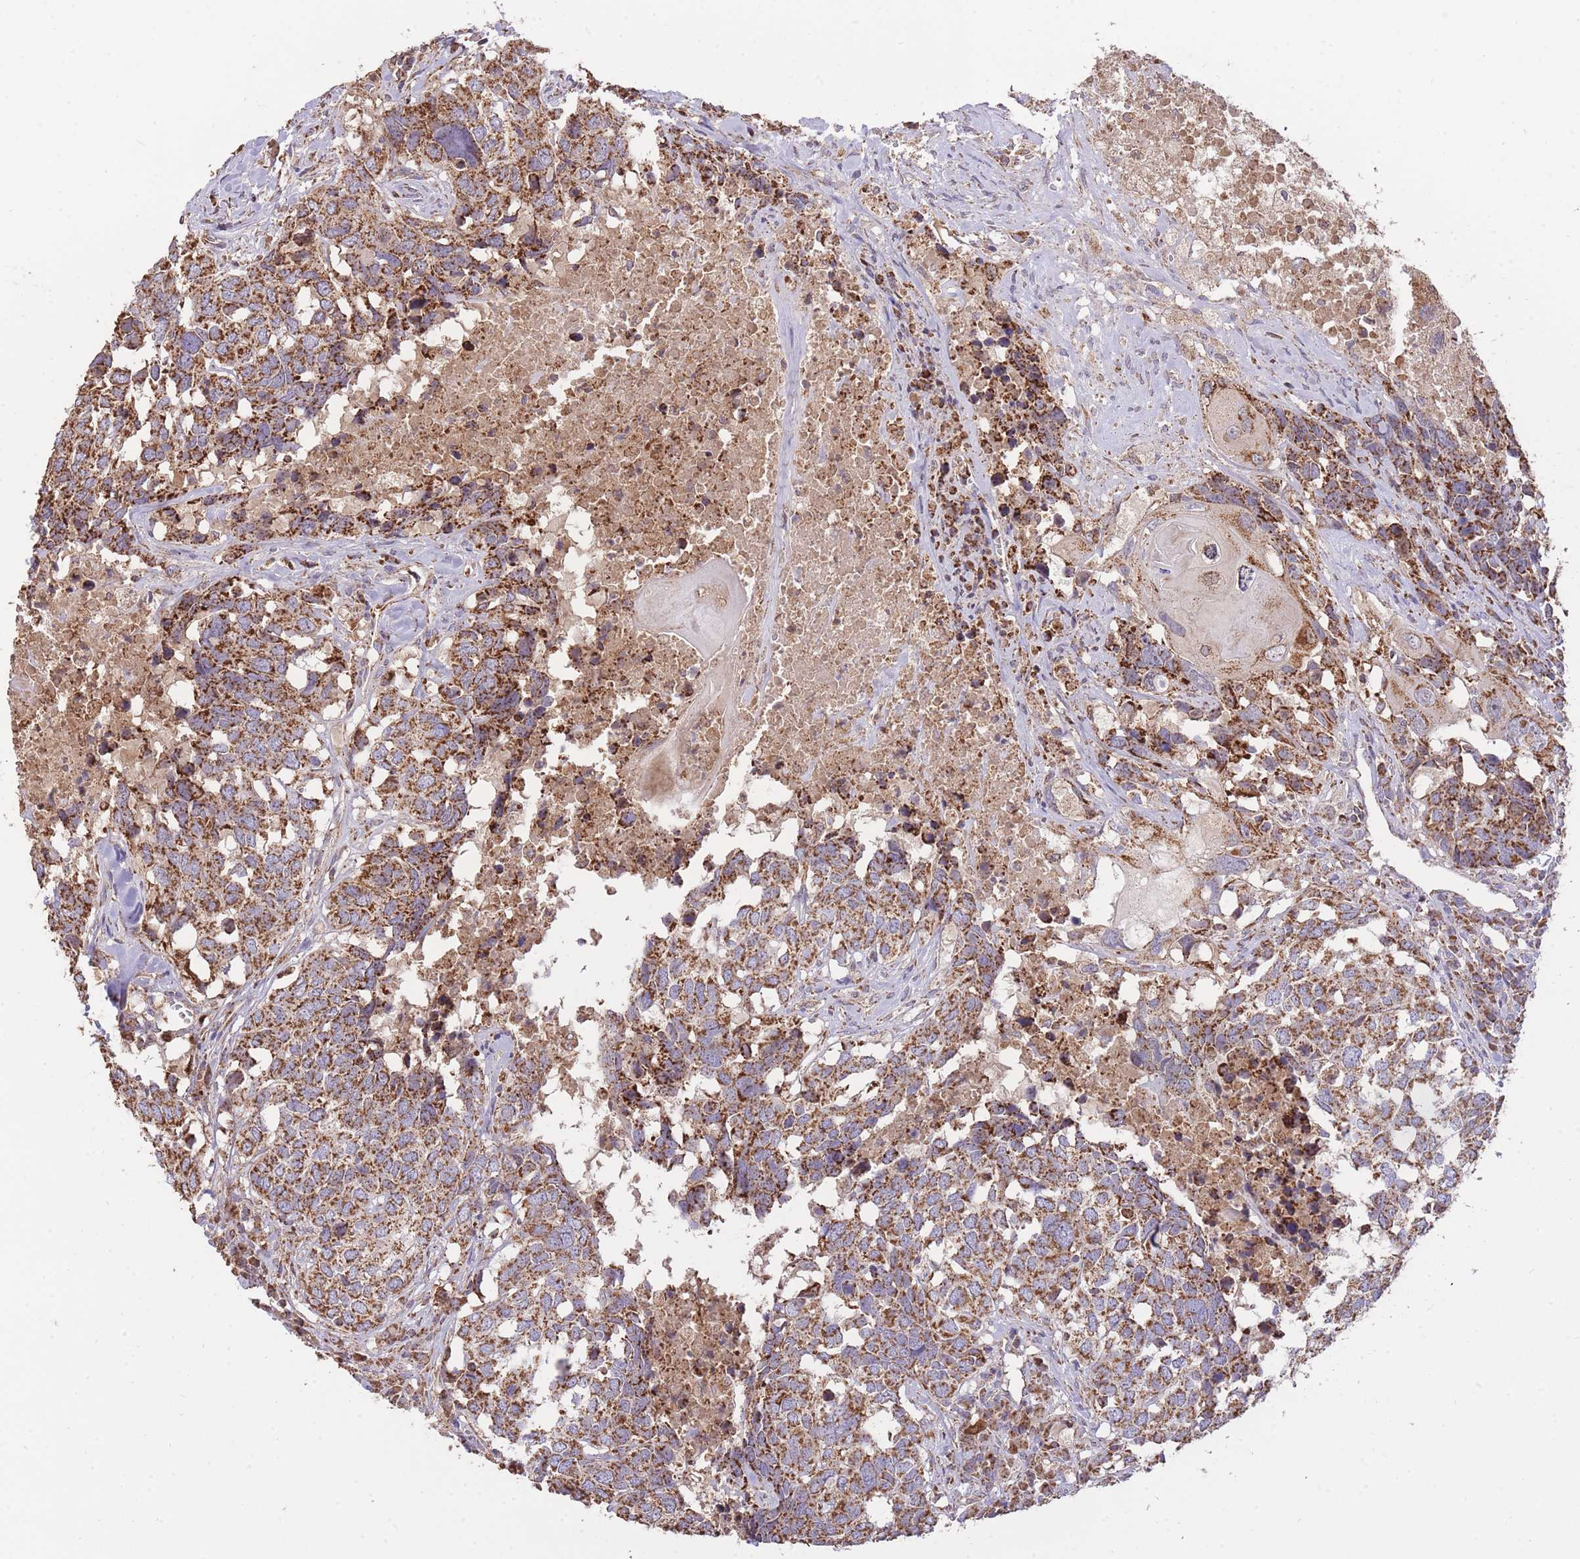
{"staining": {"intensity": "strong", "quantity": ">75%", "location": "cytoplasmic/membranous"}, "tissue": "head and neck cancer", "cell_type": "Tumor cells", "image_type": "cancer", "snomed": [{"axis": "morphology", "description": "Squamous cell carcinoma, NOS"}, {"axis": "topography", "description": "Head-Neck"}], "caption": "Protein expression by immunohistochemistry displays strong cytoplasmic/membranous positivity in approximately >75% of tumor cells in head and neck cancer (squamous cell carcinoma).", "gene": "PREP", "patient": {"sex": "male", "age": 66}}